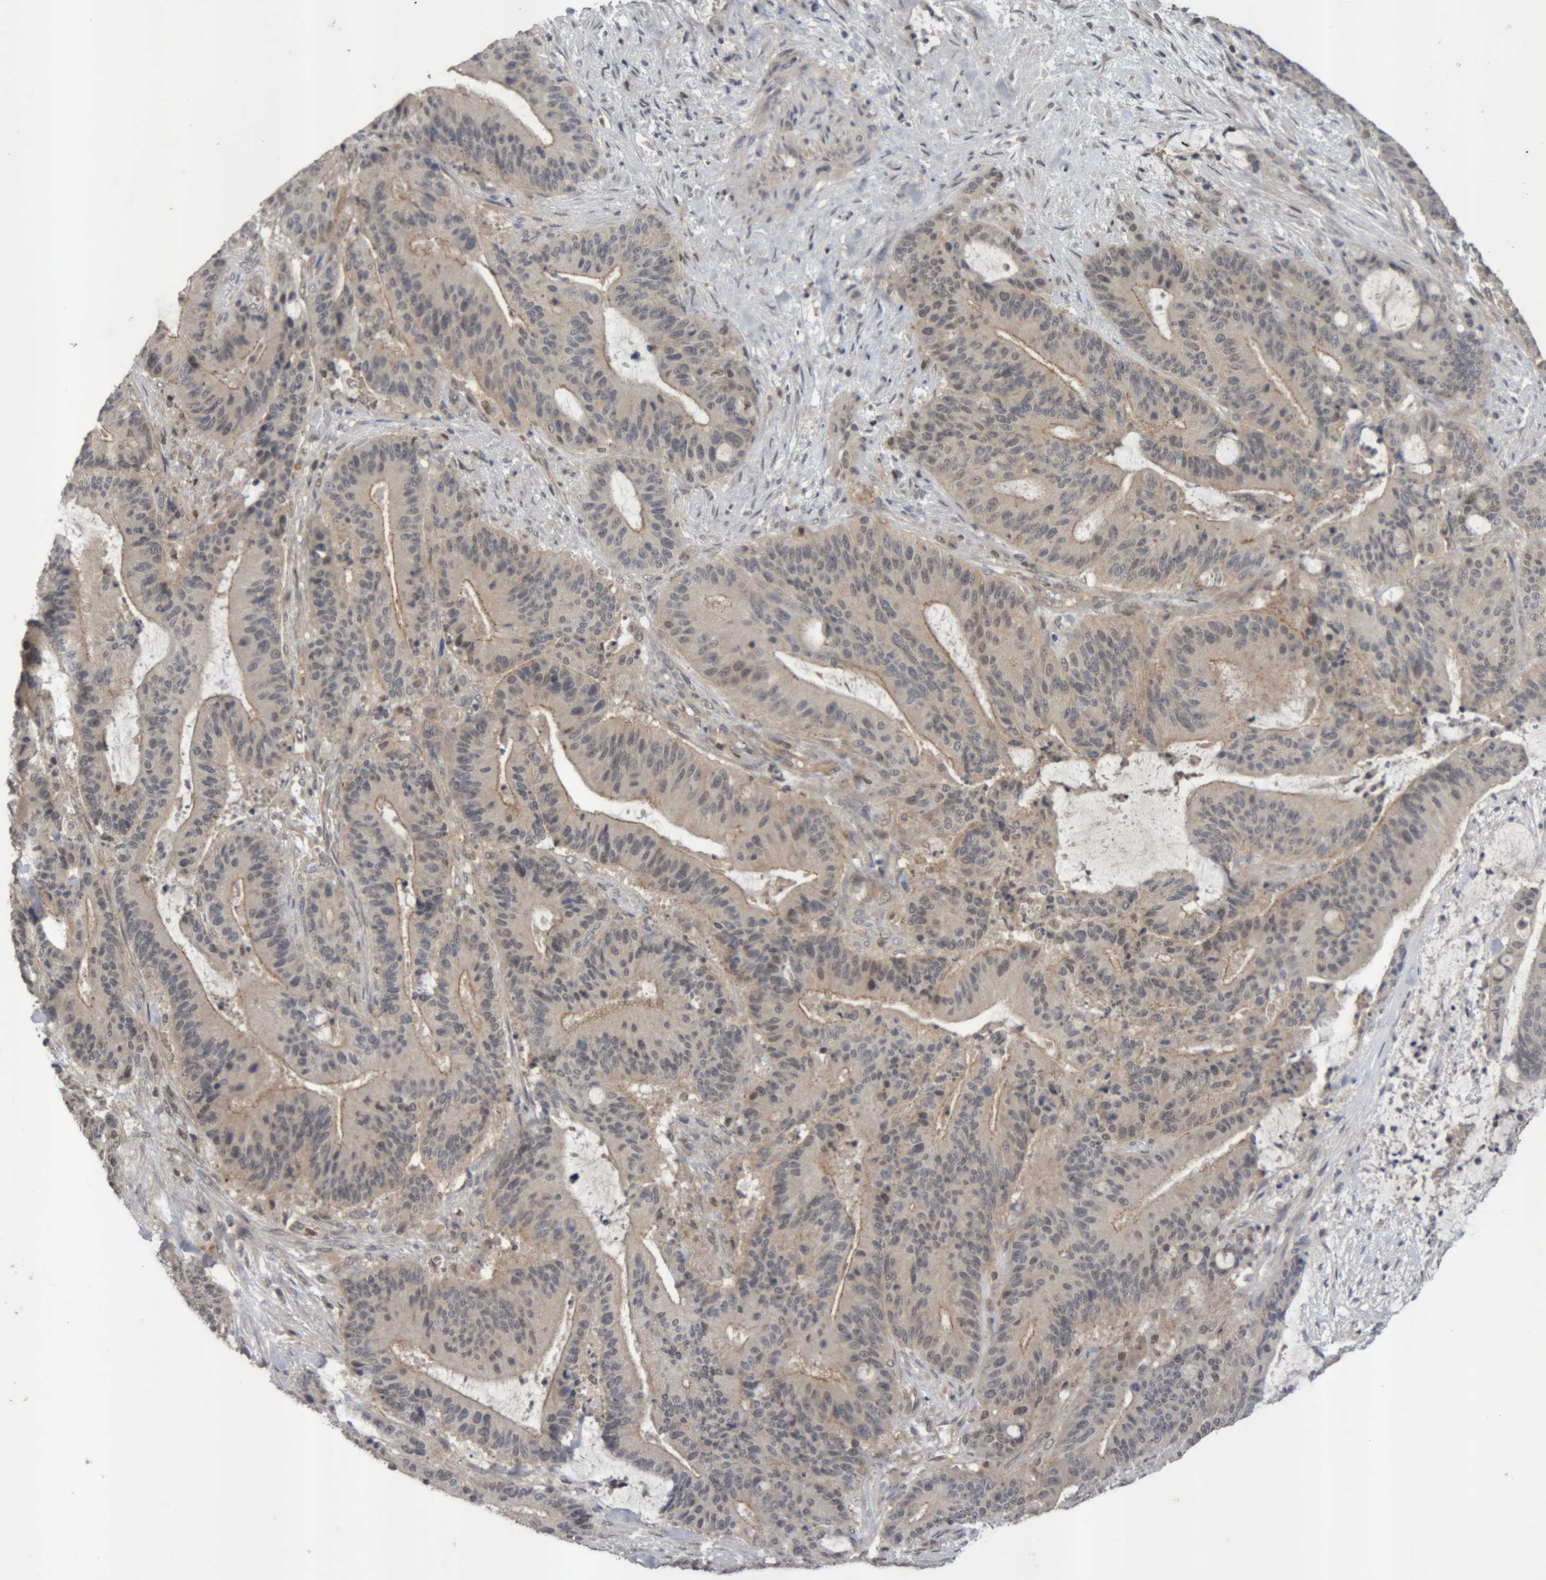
{"staining": {"intensity": "moderate", "quantity": "<25%", "location": "cytoplasmic/membranous"}, "tissue": "liver cancer", "cell_type": "Tumor cells", "image_type": "cancer", "snomed": [{"axis": "morphology", "description": "Normal tissue, NOS"}, {"axis": "morphology", "description": "Cholangiocarcinoma"}, {"axis": "topography", "description": "Liver"}, {"axis": "topography", "description": "Peripheral nerve tissue"}], "caption": "IHC micrograph of neoplastic tissue: human cholangiocarcinoma (liver) stained using immunohistochemistry (IHC) shows low levels of moderate protein expression localized specifically in the cytoplasmic/membranous of tumor cells, appearing as a cytoplasmic/membranous brown color.", "gene": "NFATC2", "patient": {"sex": "female", "age": 73}}